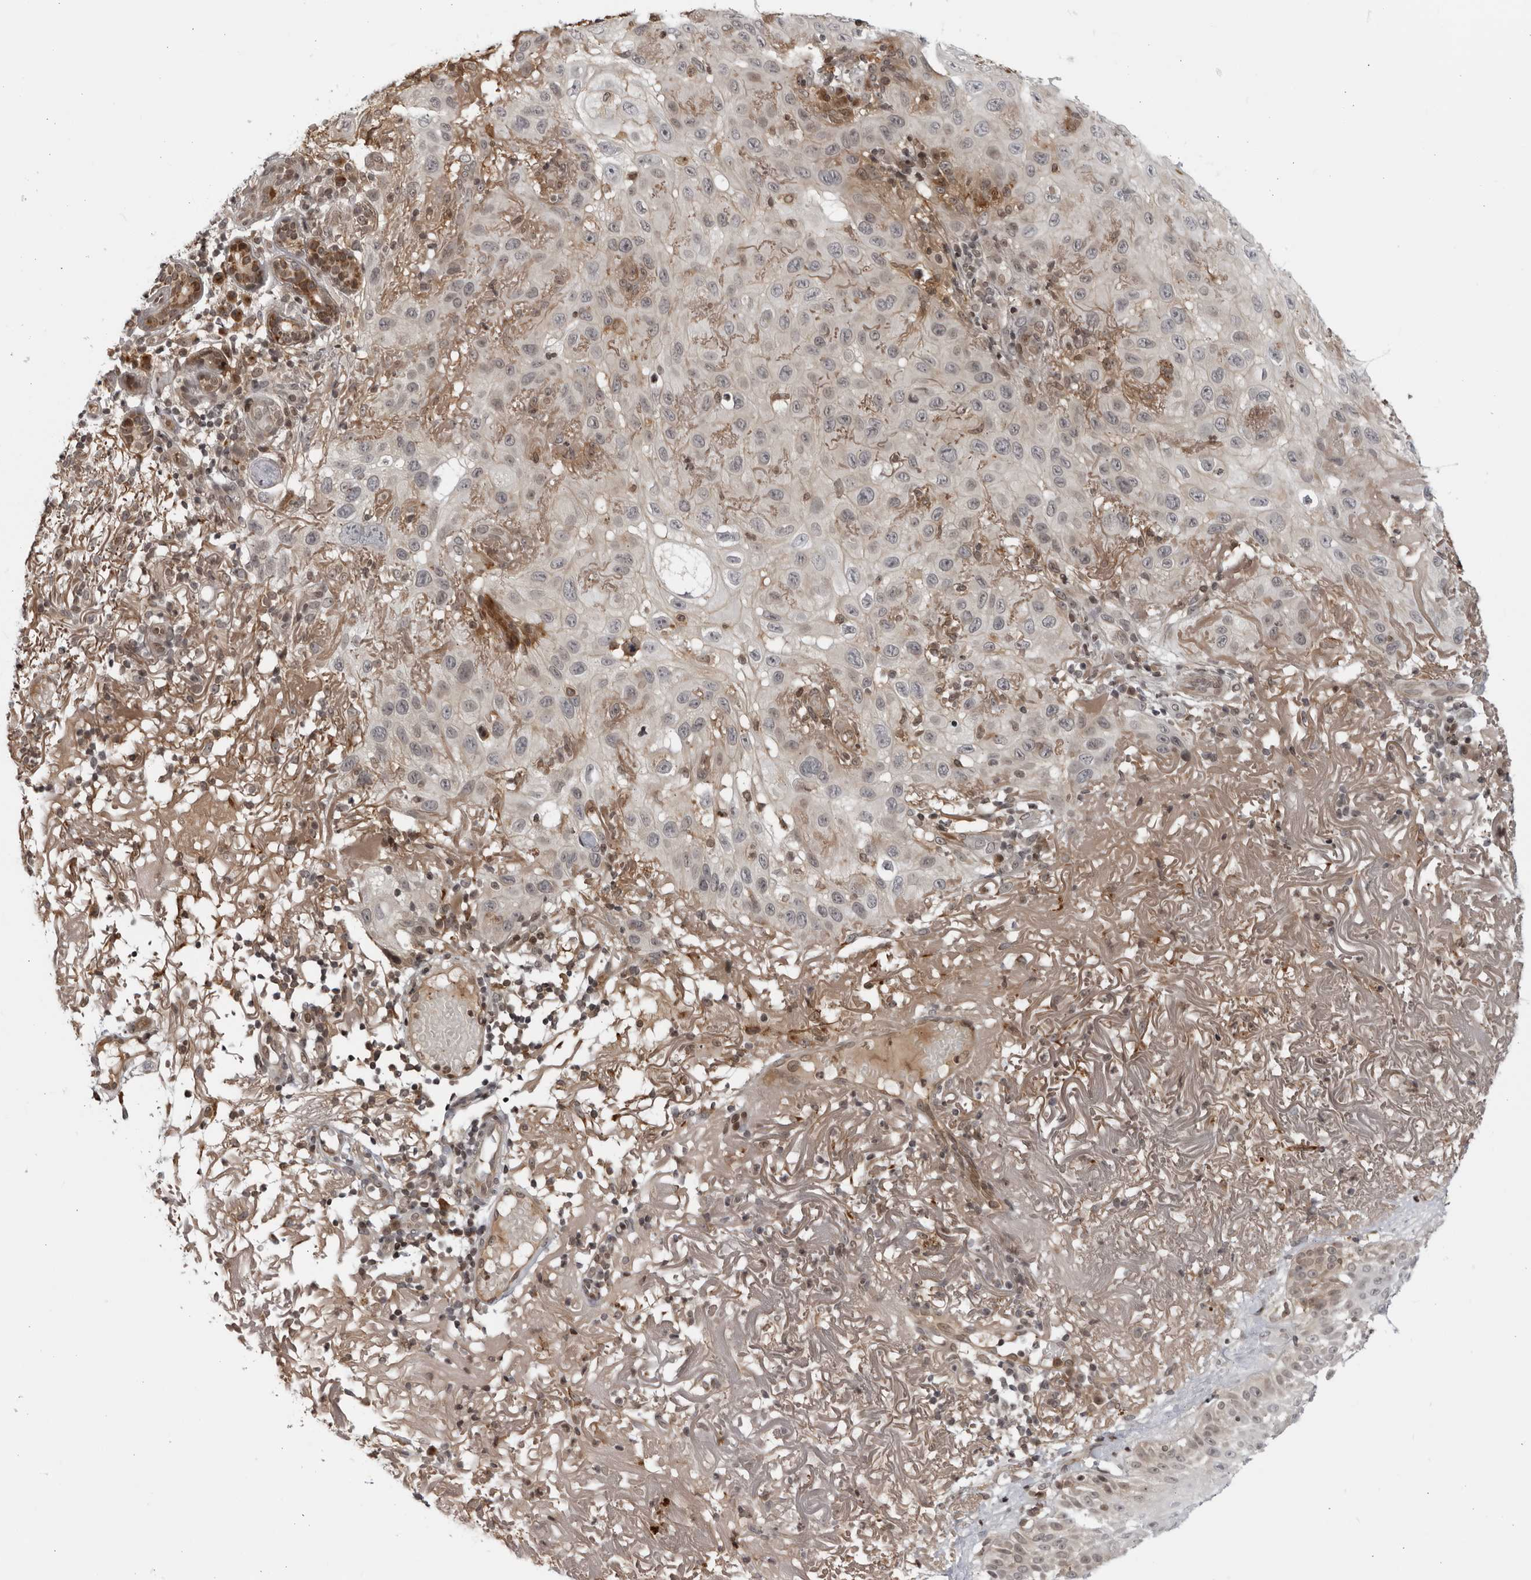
{"staining": {"intensity": "weak", "quantity": "<25%", "location": "cytoplasmic/membranous,nuclear"}, "tissue": "skin cancer", "cell_type": "Tumor cells", "image_type": "cancer", "snomed": [{"axis": "morphology", "description": "Normal tissue, NOS"}, {"axis": "morphology", "description": "Squamous cell carcinoma, NOS"}, {"axis": "topography", "description": "Skin"}], "caption": "High power microscopy photomicrograph of an immunohistochemistry histopathology image of squamous cell carcinoma (skin), revealing no significant expression in tumor cells.", "gene": "DTL", "patient": {"sex": "female", "age": 96}}